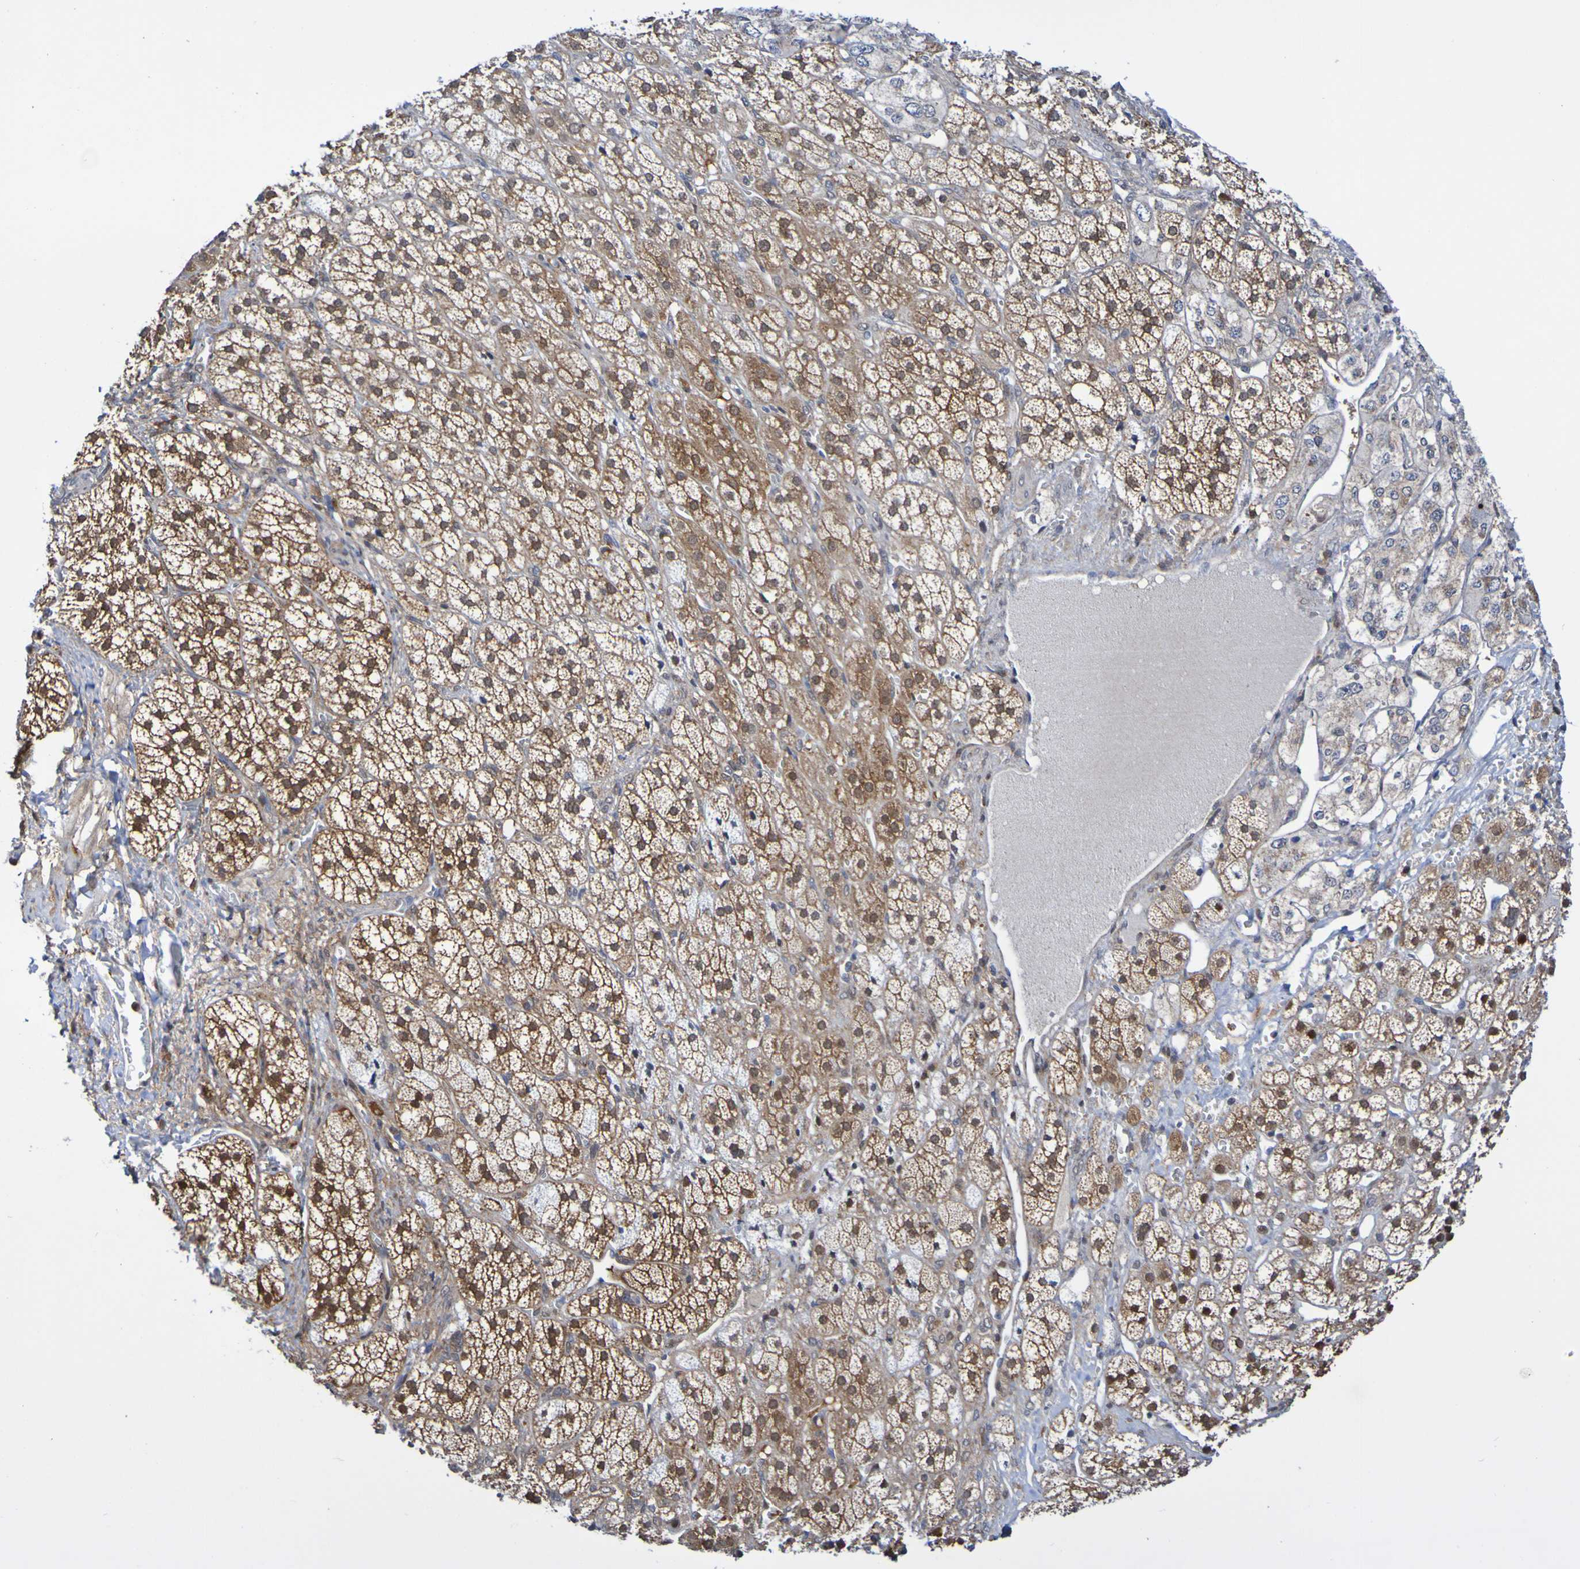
{"staining": {"intensity": "strong", "quantity": ">75%", "location": "cytoplasmic/membranous,nuclear"}, "tissue": "adrenal gland", "cell_type": "Glandular cells", "image_type": "normal", "snomed": [{"axis": "morphology", "description": "Normal tissue, NOS"}, {"axis": "topography", "description": "Adrenal gland"}], "caption": "Immunohistochemistry (DAB (3,3'-diaminobenzidine)) staining of benign adrenal gland demonstrates strong cytoplasmic/membranous,nuclear protein staining in about >75% of glandular cells. (IHC, brightfield microscopy, high magnification).", "gene": "ATIC", "patient": {"sex": "male", "age": 56}}